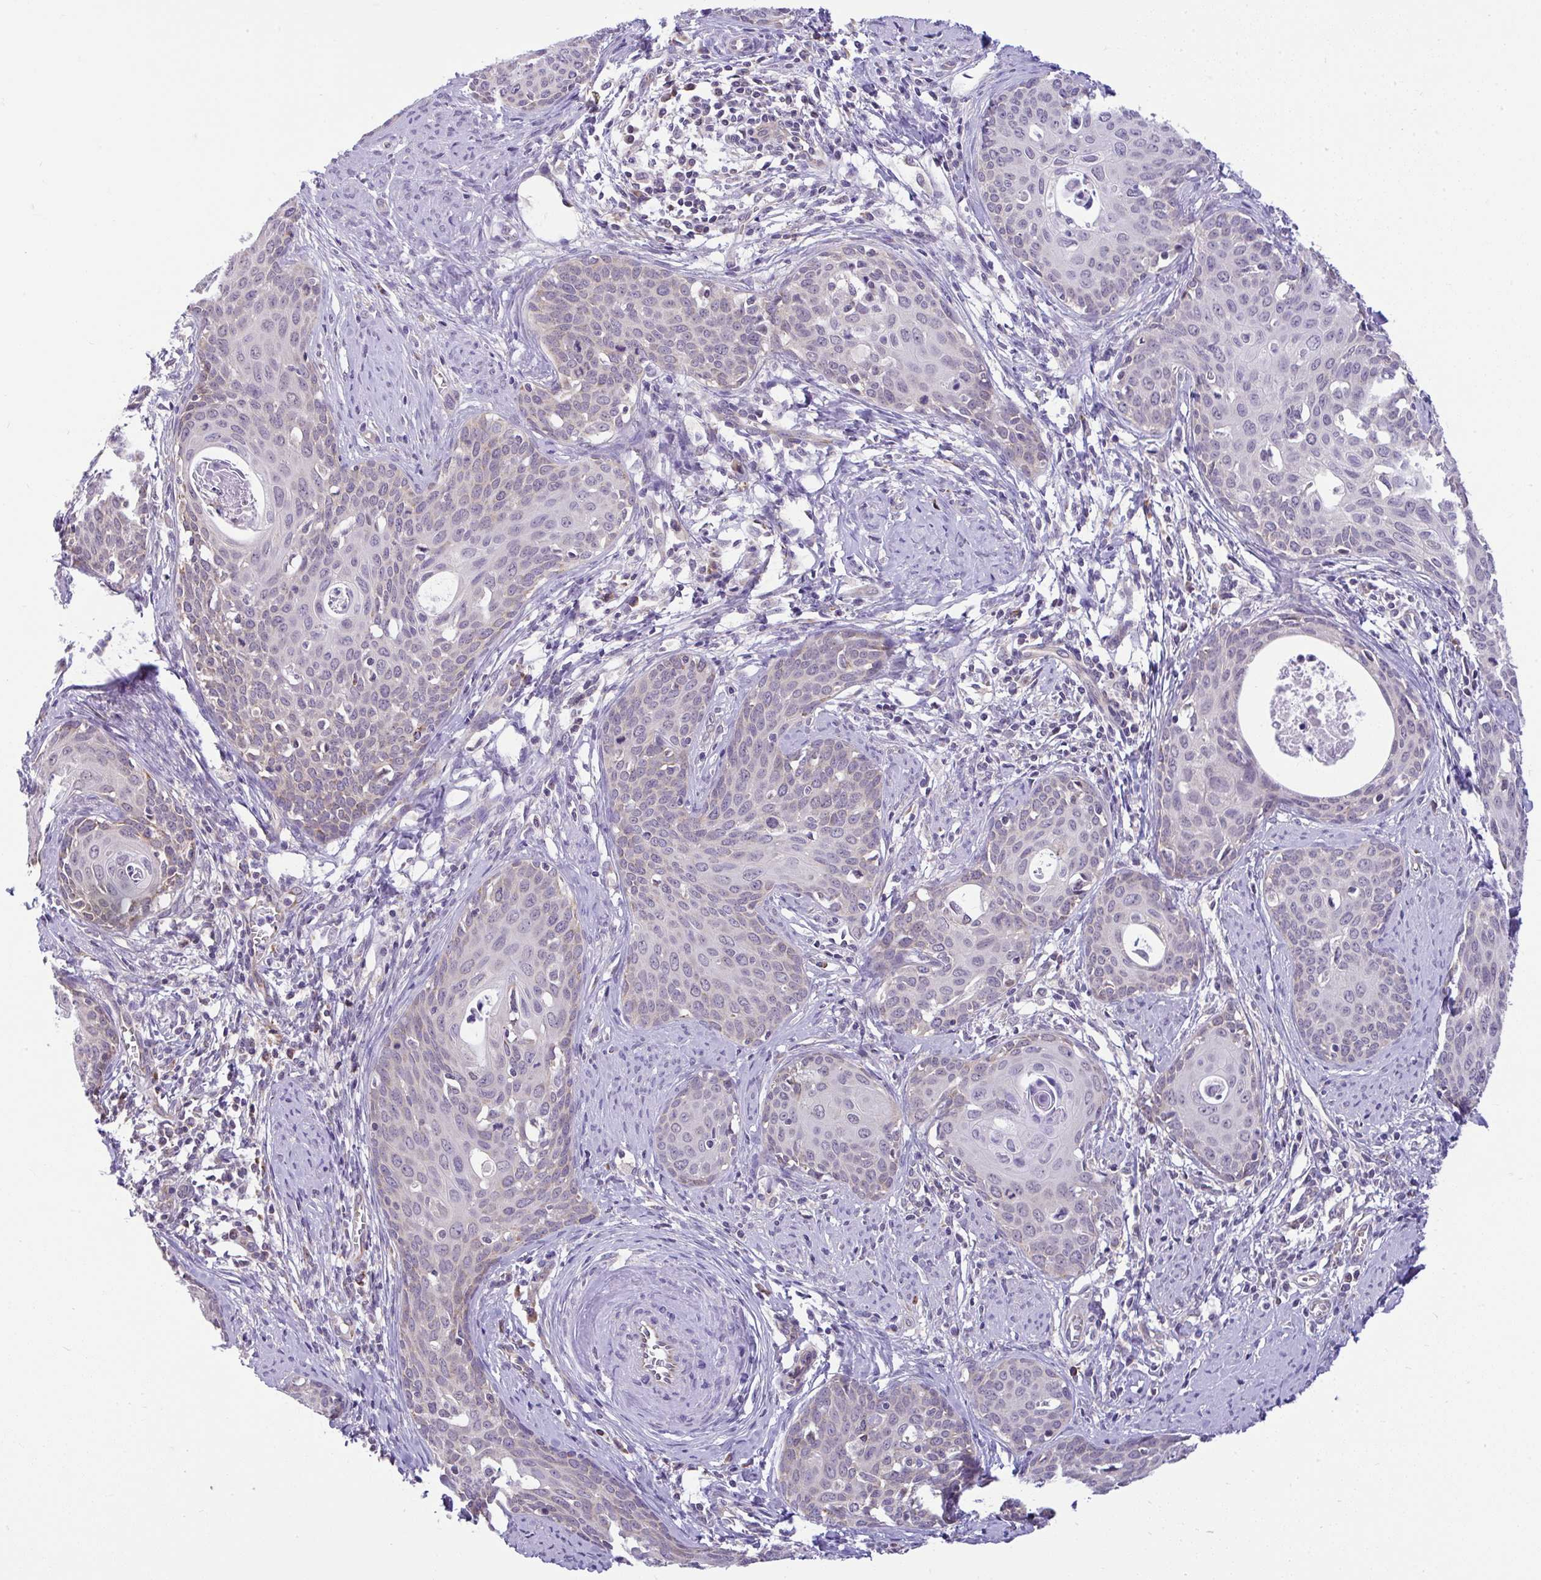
{"staining": {"intensity": "negative", "quantity": "none", "location": "none"}, "tissue": "cervical cancer", "cell_type": "Tumor cells", "image_type": "cancer", "snomed": [{"axis": "morphology", "description": "Squamous cell carcinoma, NOS"}, {"axis": "topography", "description": "Cervix"}], "caption": "A photomicrograph of human squamous cell carcinoma (cervical) is negative for staining in tumor cells.", "gene": "PYCR2", "patient": {"sex": "female", "age": 46}}